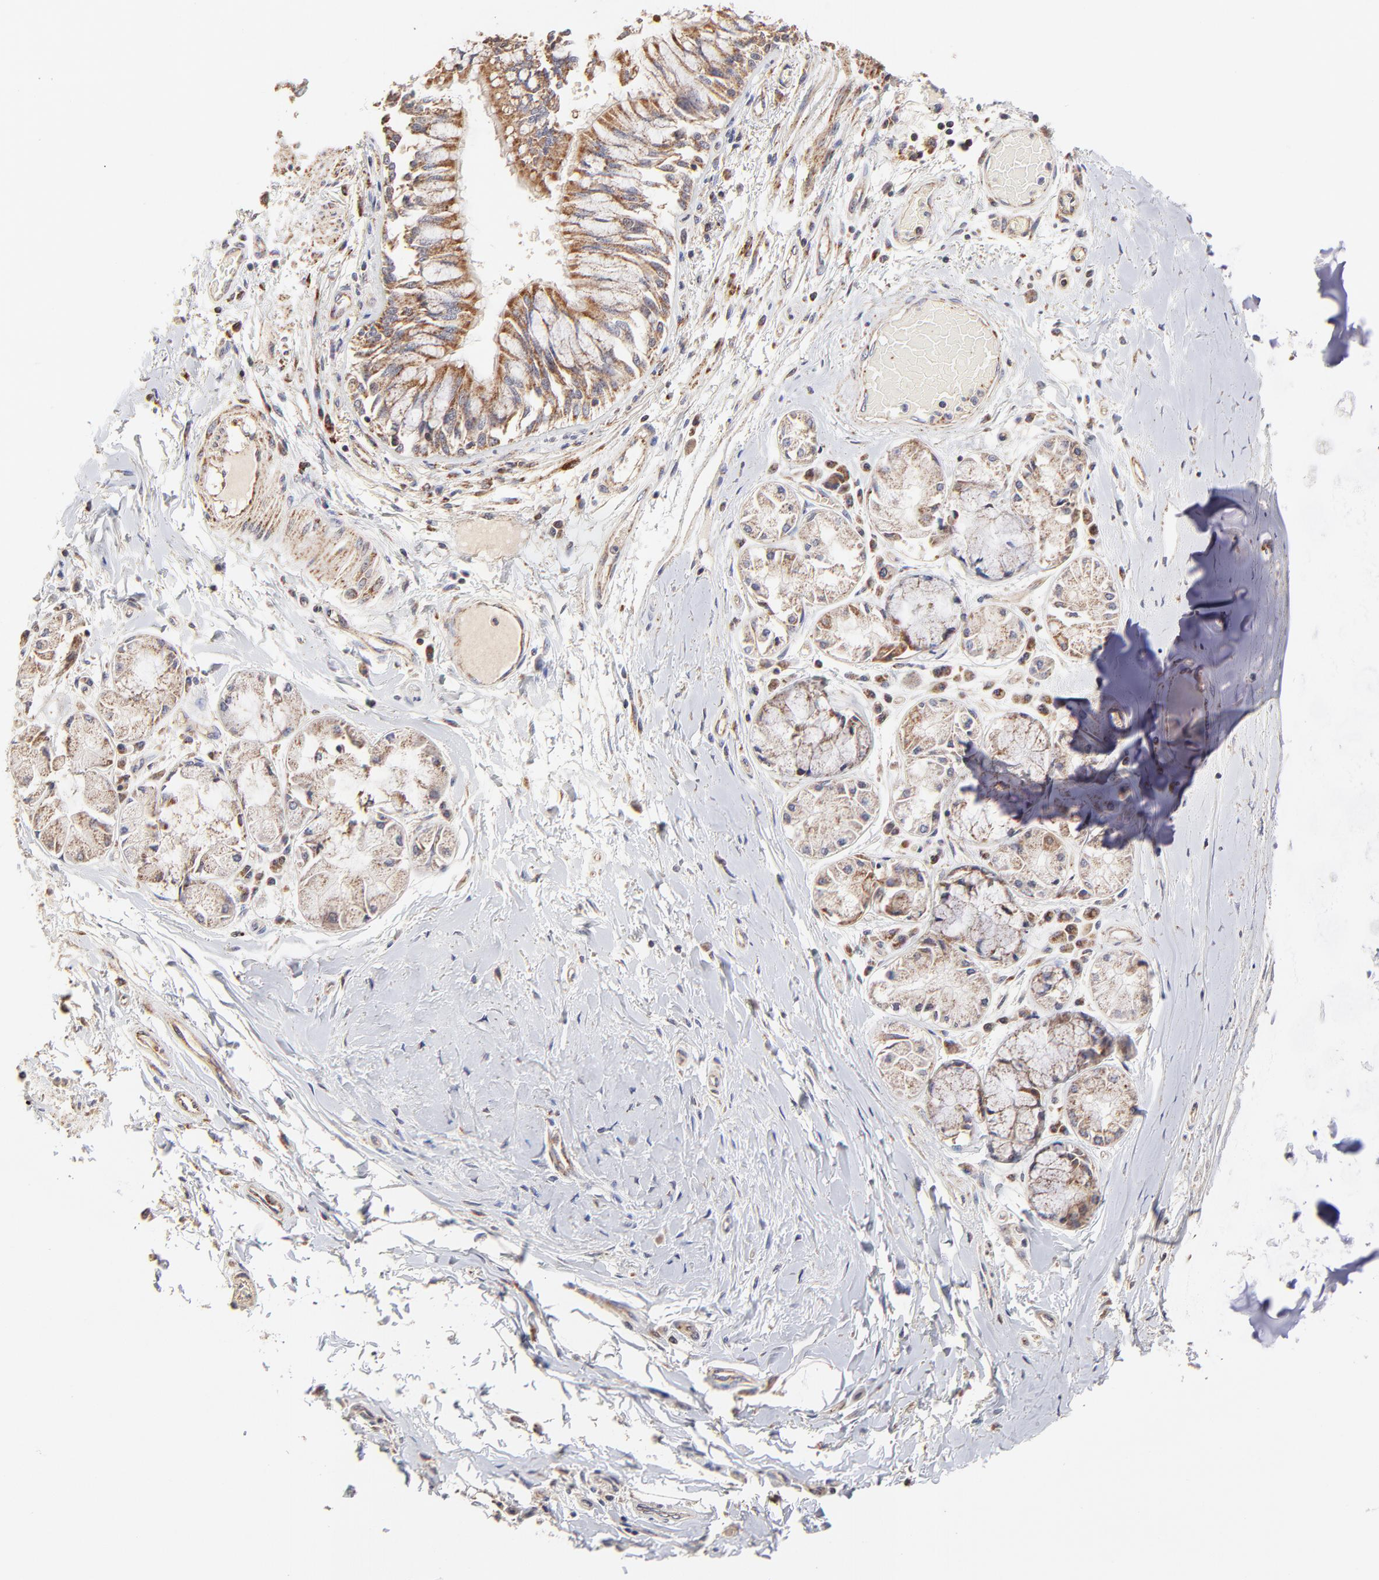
{"staining": {"intensity": "moderate", "quantity": ">75%", "location": "cytoplasmic/membranous"}, "tissue": "bronchus", "cell_type": "Respiratory epithelial cells", "image_type": "normal", "snomed": [{"axis": "morphology", "description": "Normal tissue, NOS"}, {"axis": "topography", "description": "Cartilage tissue"}, {"axis": "topography", "description": "Bronchus"}, {"axis": "topography", "description": "Lung"}, {"axis": "topography", "description": "Peripheral nerve tissue"}], "caption": "The immunohistochemical stain highlights moderate cytoplasmic/membranous expression in respiratory epithelial cells of normal bronchus.", "gene": "MAP2K7", "patient": {"sex": "female", "age": 49}}